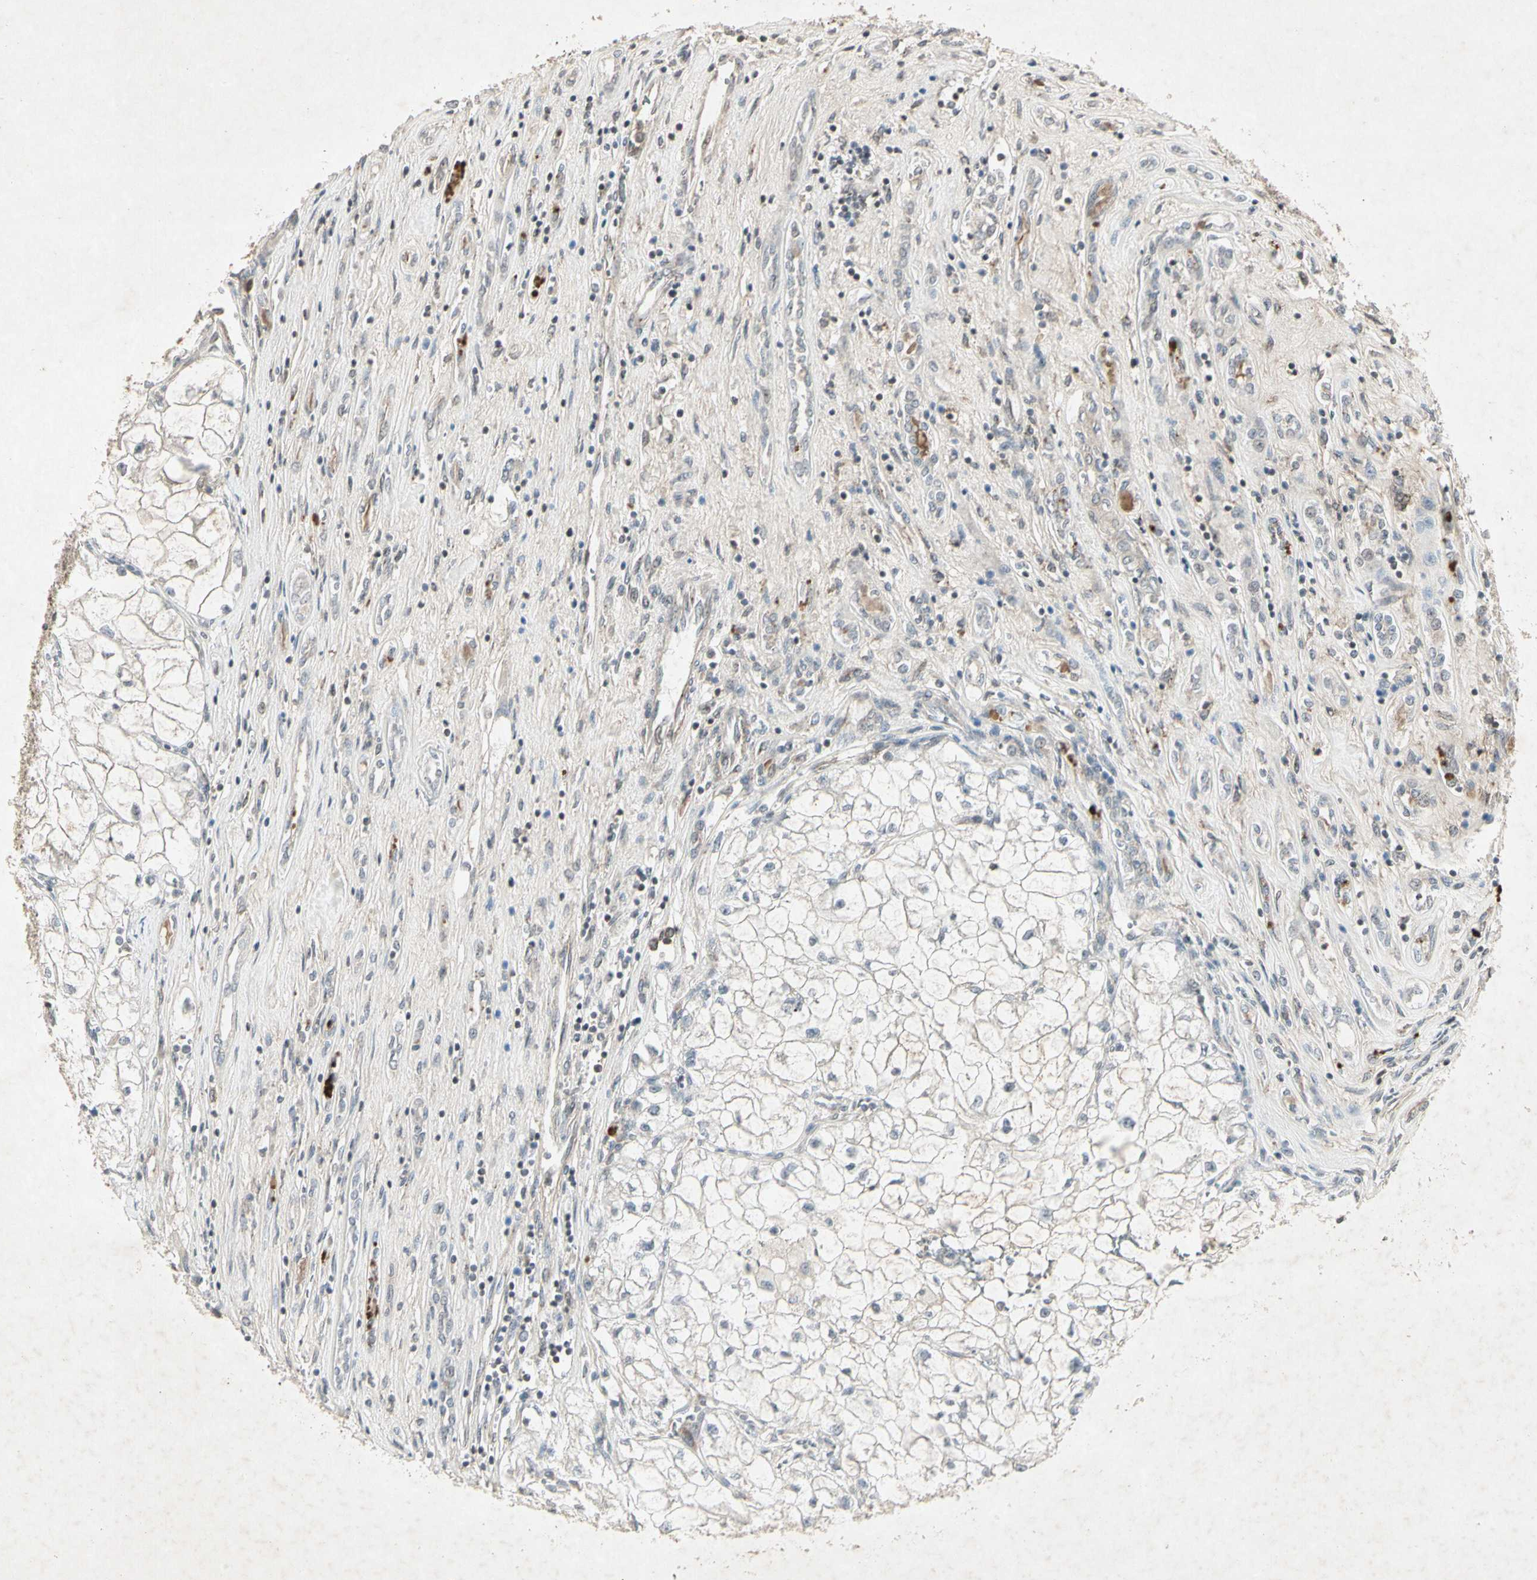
{"staining": {"intensity": "negative", "quantity": "none", "location": "none"}, "tissue": "renal cancer", "cell_type": "Tumor cells", "image_type": "cancer", "snomed": [{"axis": "morphology", "description": "Adenocarcinoma, NOS"}, {"axis": "topography", "description": "Kidney"}], "caption": "Tumor cells show no significant protein positivity in adenocarcinoma (renal).", "gene": "TEK", "patient": {"sex": "female", "age": 70}}